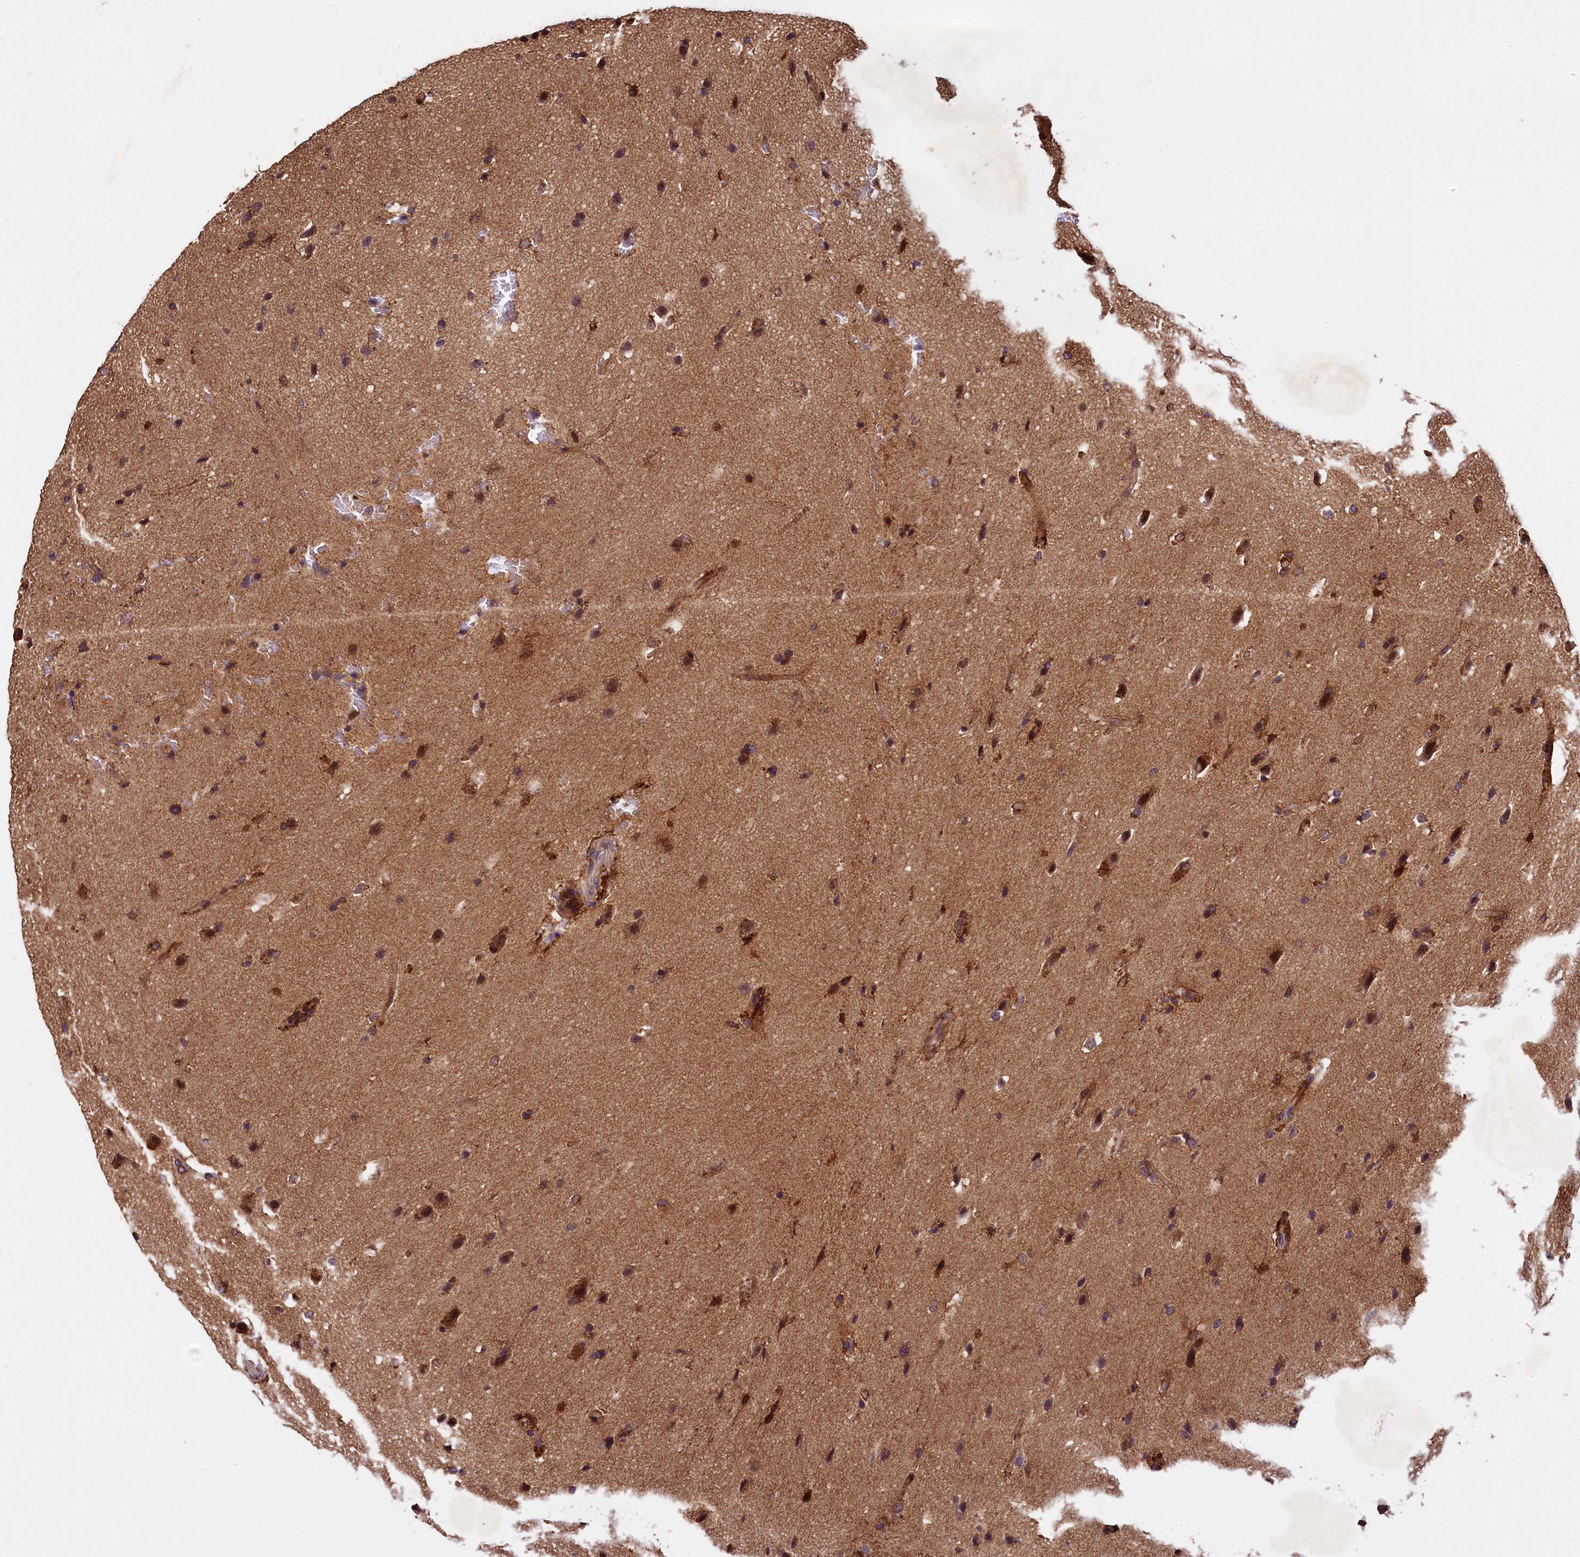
{"staining": {"intensity": "moderate", "quantity": "25%-75%", "location": "cytoplasmic/membranous"}, "tissue": "glioma", "cell_type": "Tumor cells", "image_type": "cancer", "snomed": [{"axis": "morphology", "description": "Glioma, malignant, Low grade"}, {"axis": "topography", "description": "Brain"}], "caption": "A micrograph showing moderate cytoplasmic/membranous expression in approximately 25%-75% of tumor cells in malignant low-grade glioma, as visualized by brown immunohistochemical staining.", "gene": "PLXNB1", "patient": {"sex": "female", "age": 37}}